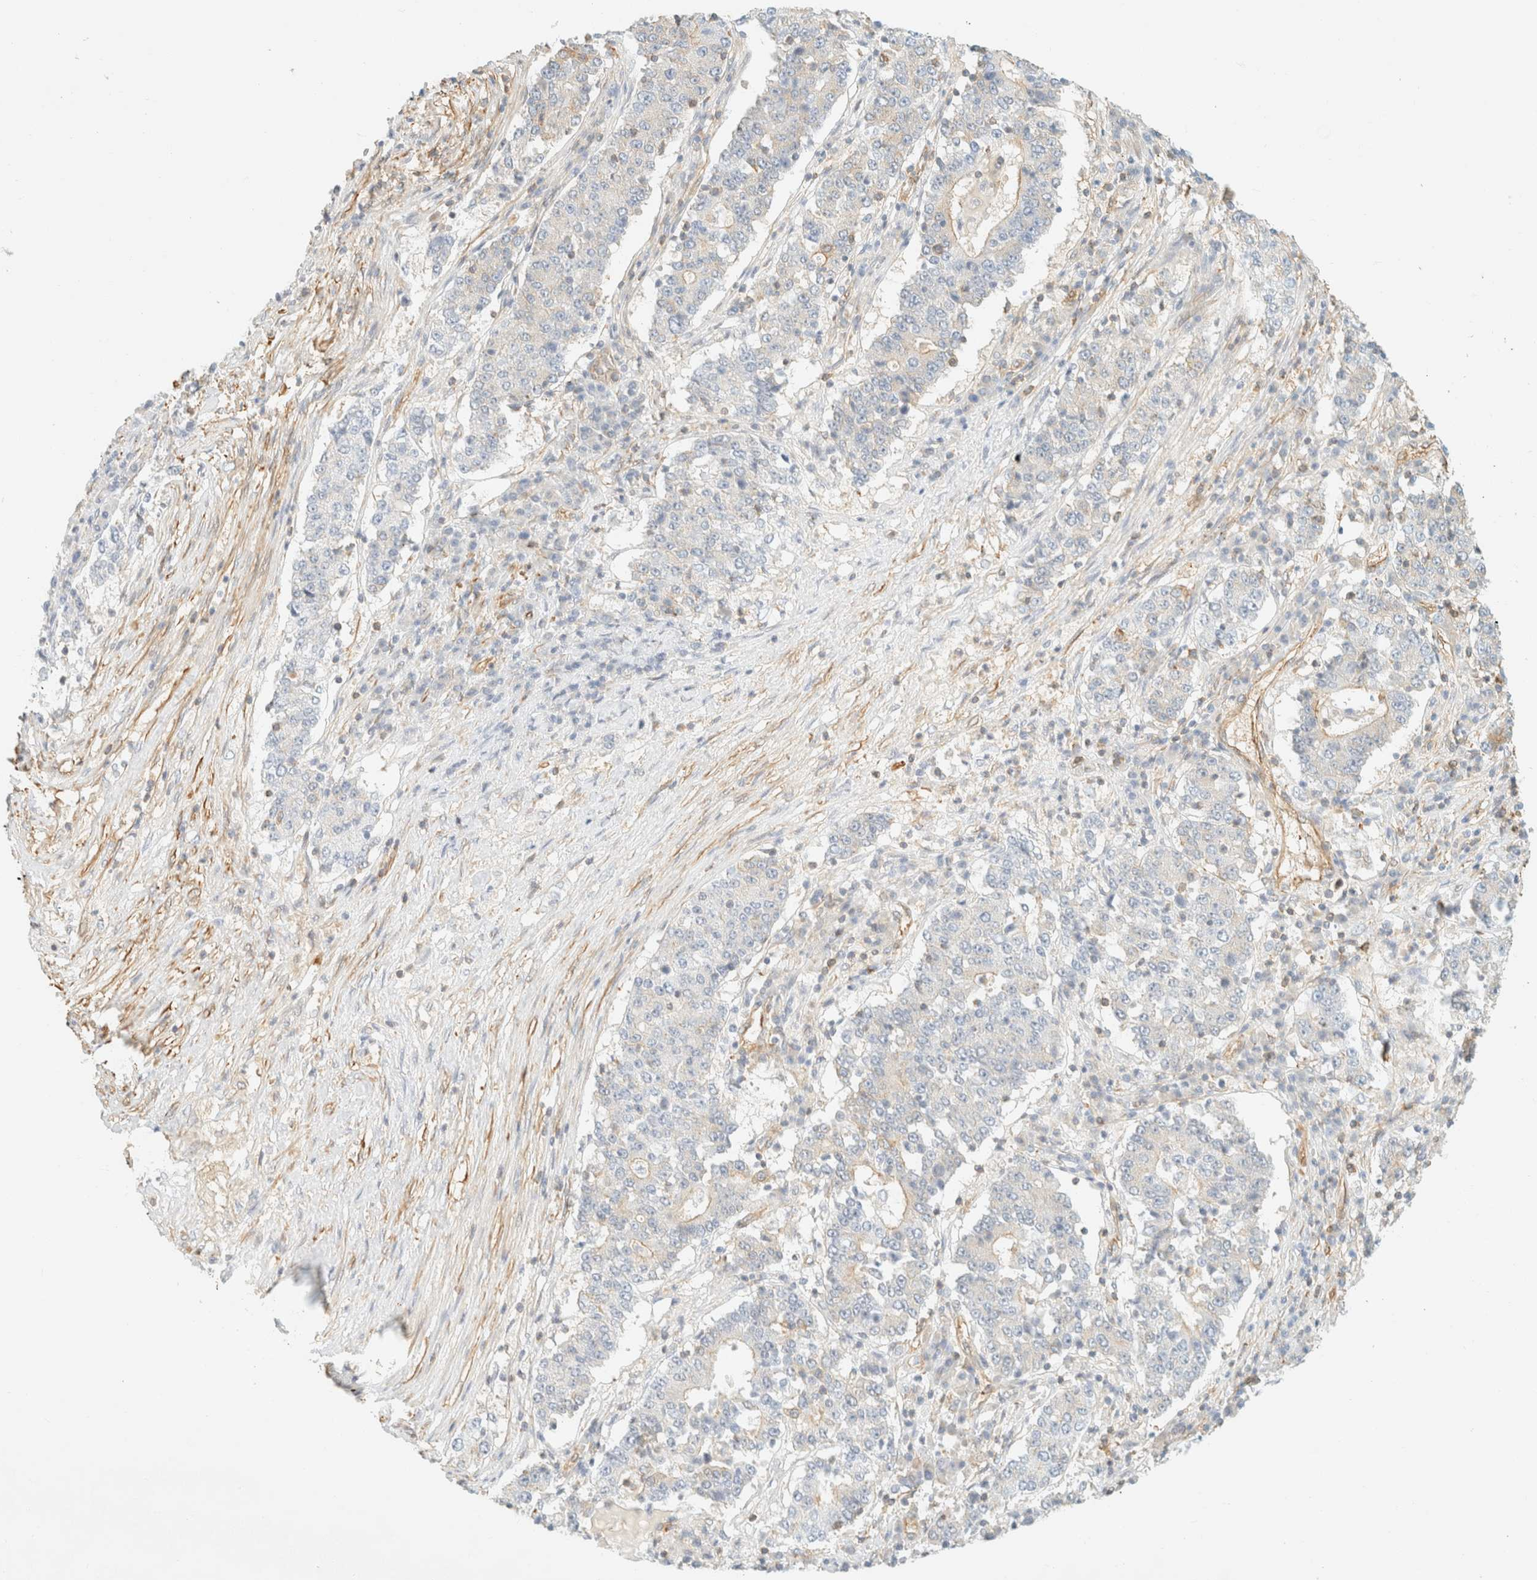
{"staining": {"intensity": "negative", "quantity": "none", "location": "none"}, "tissue": "stomach cancer", "cell_type": "Tumor cells", "image_type": "cancer", "snomed": [{"axis": "morphology", "description": "Adenocarcinoma, NOS"}, {"axis": "topography", "description": "Stomach"}], "caption": "Human adenocarcinoma (stomach) stained for a protein using immunohistochemistry (IHC) exhibits no expression in tumor cells.", "gene": "OTOP2", "patient": {"sex": "male", "age": 59}}